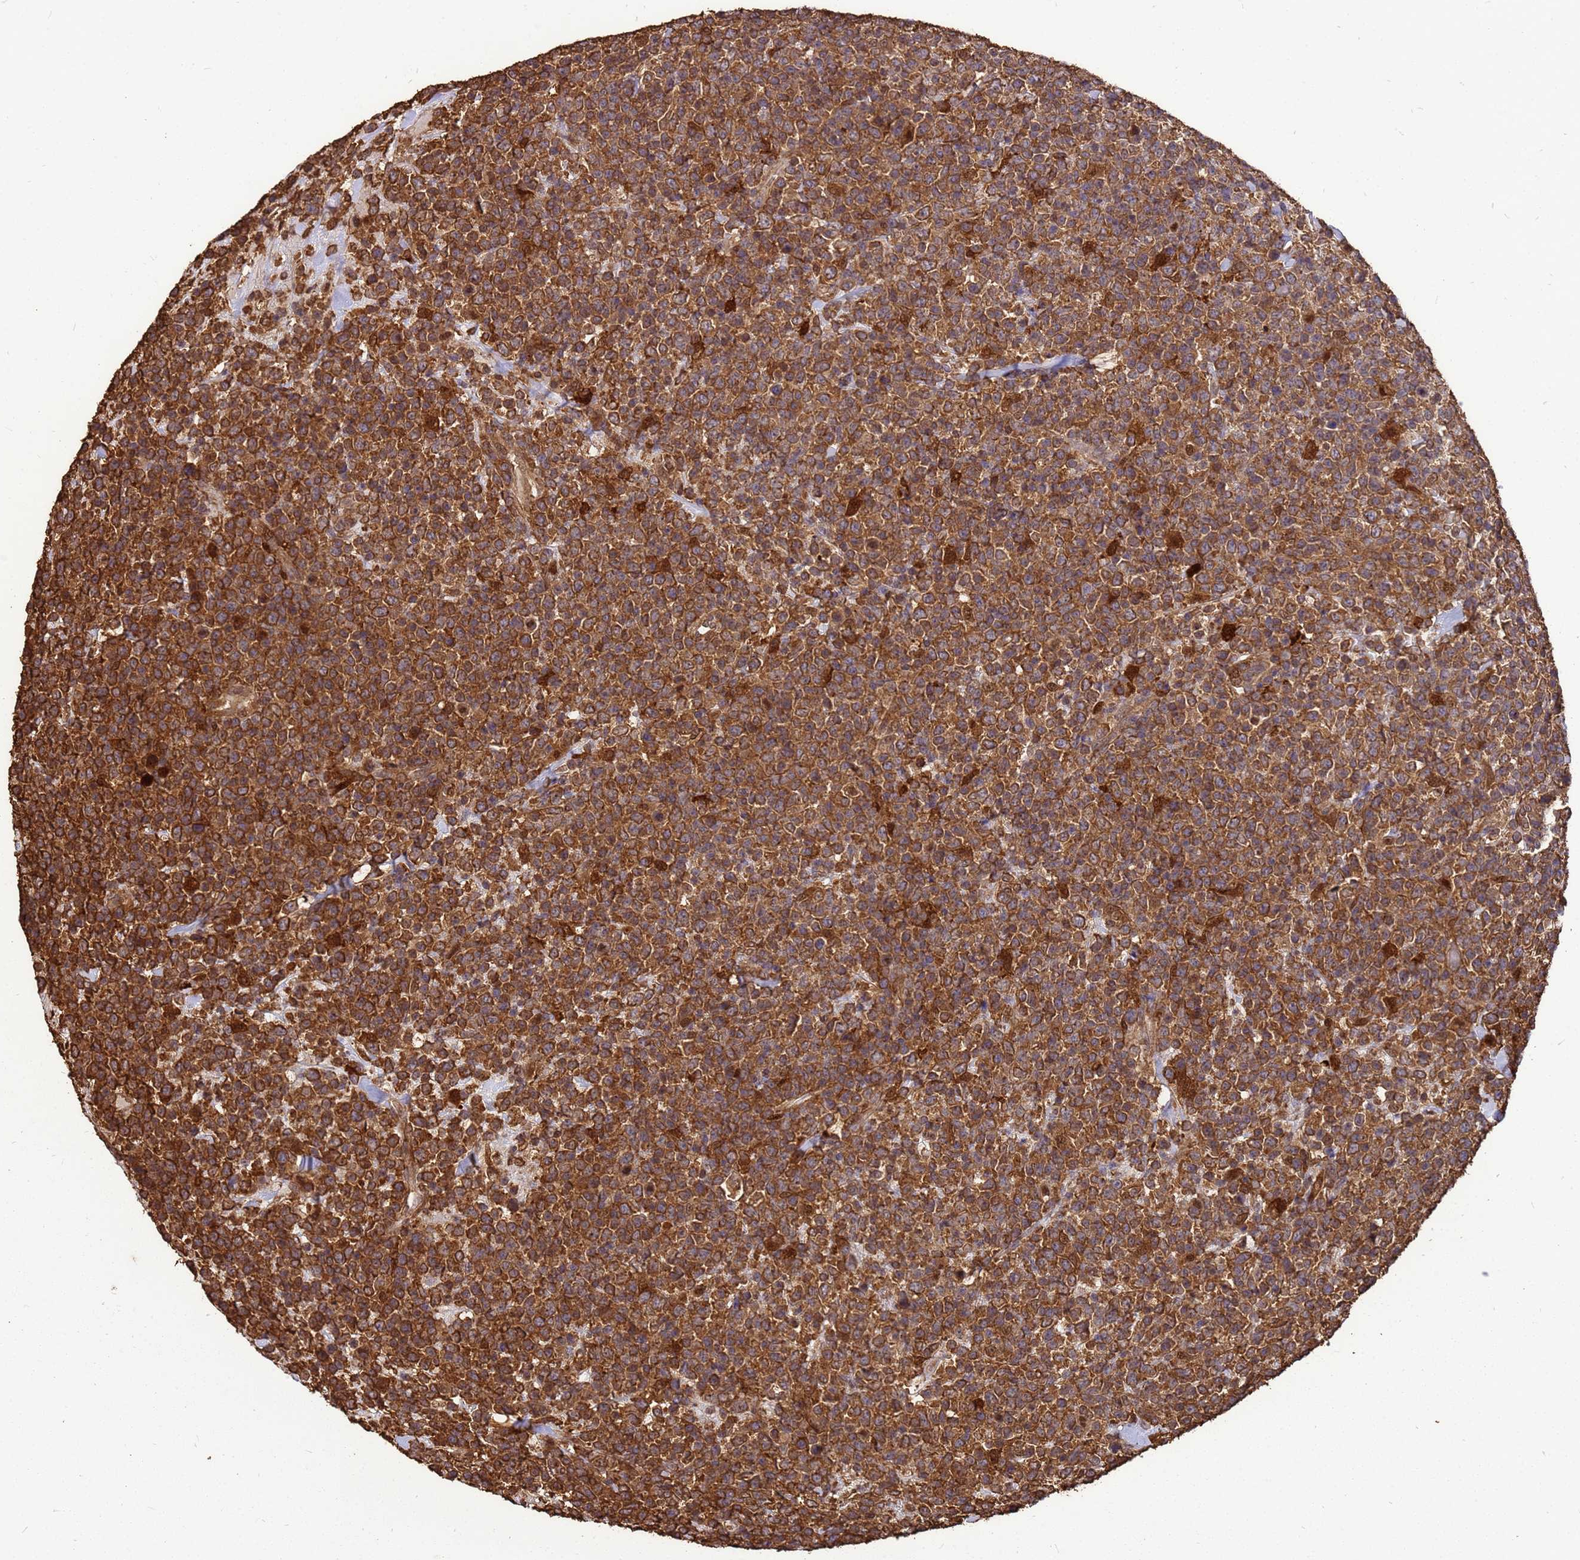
{"staining": {"intensity": "moderate", "quantity": ">75%", "location": "cytoplasmic/membranous"}, "tissue": "lymphoma", "cell_type": "Tumor cells", "image_type": "cancer", "snomed": [{"axis": "morphology", "description": "Malignant lymphoma, non-Hodgkin's type, High grade"}, {"axis": "topography", "description": "Colon"}], "caption": "A photomicrograph of lymphoma stained for a protein exhibits moderate cytoplasmic/membranous brown staining in tumor cells.", "gene": "ZNF618", "patient": {"sex": "female", "age": 53}}